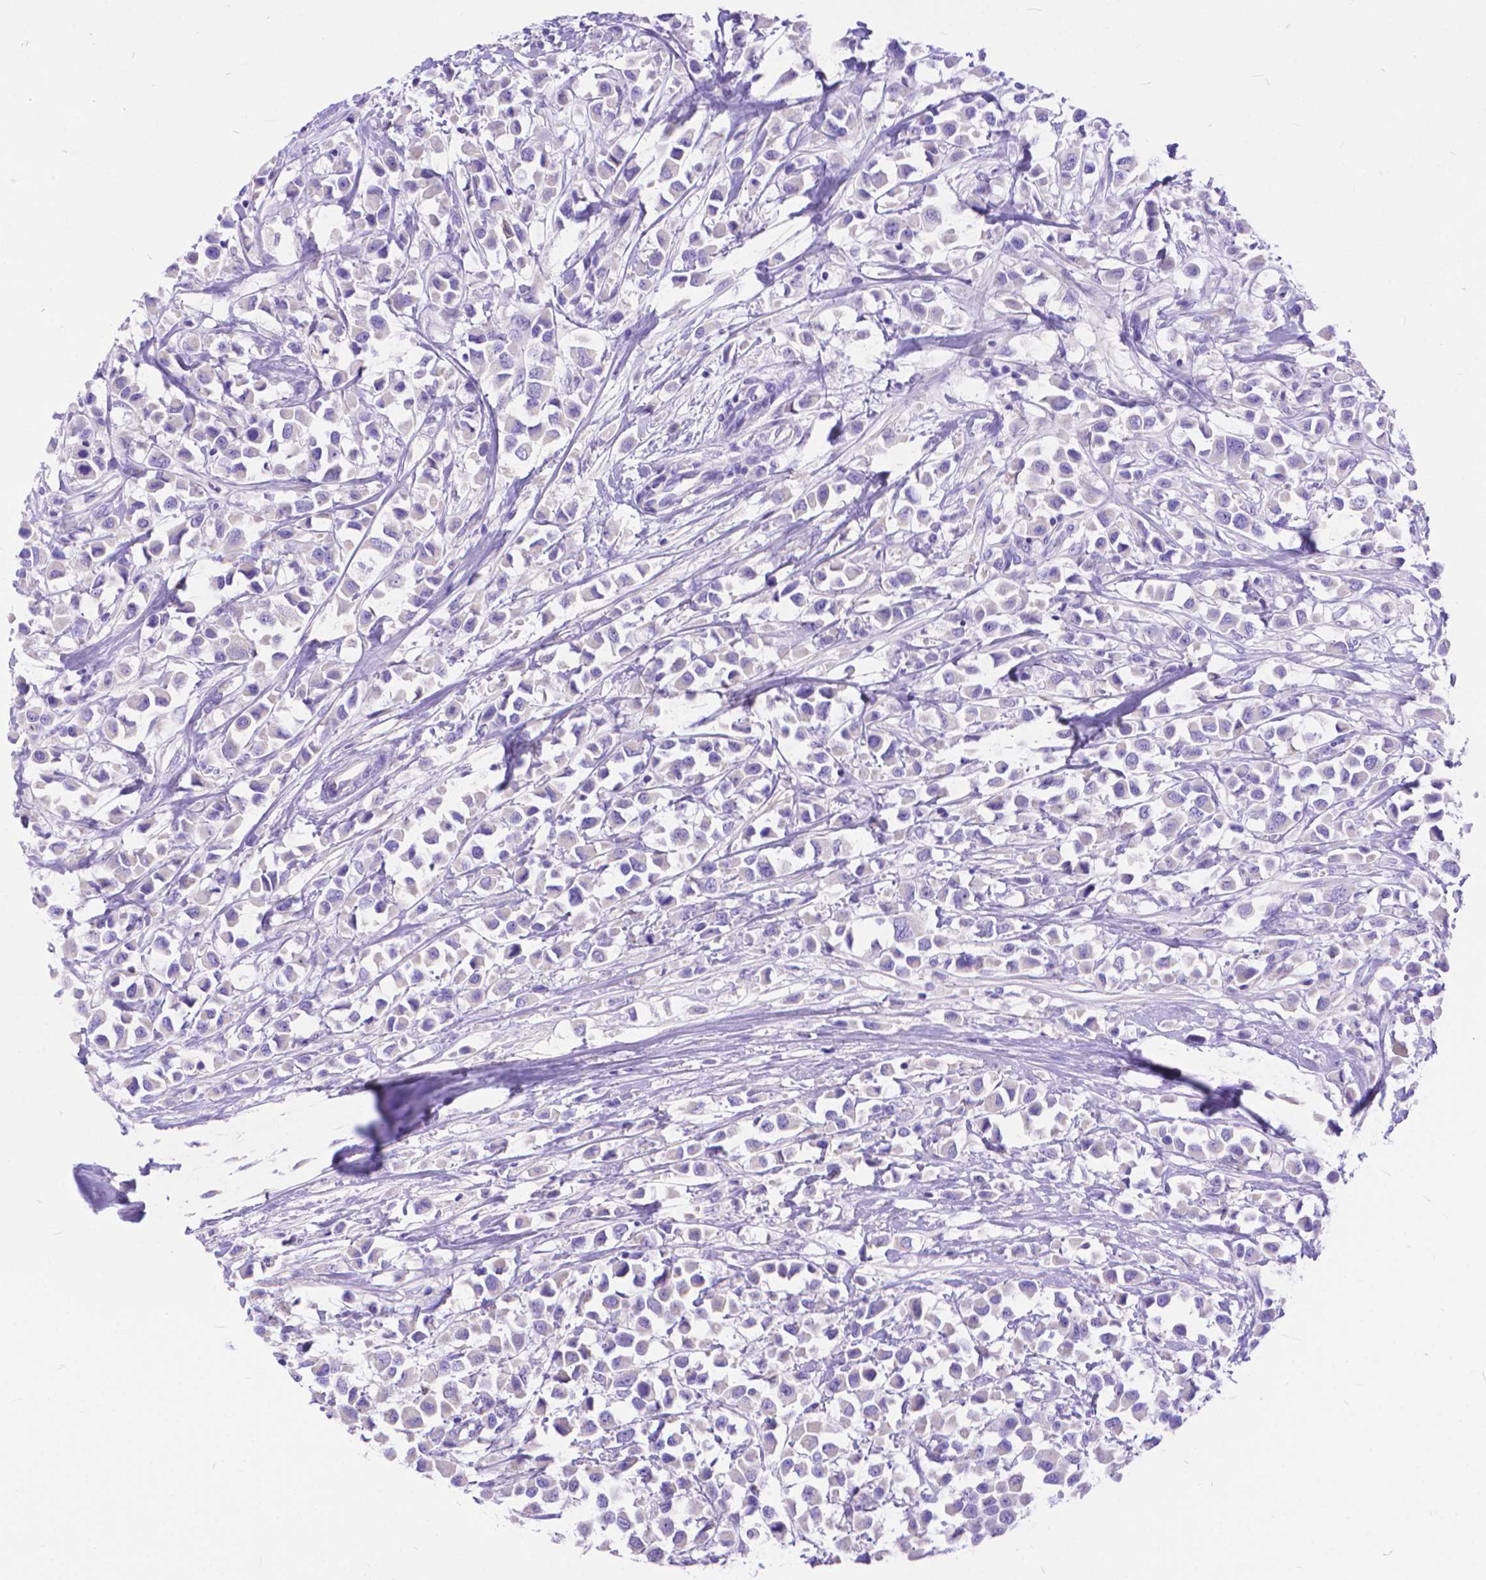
{"staining": {"intensity": "negative", "quantity": "none", "location": "none"}, "tissue": "breast cancer", "cell_type": "Tumor cells", "image_type": "cancer", "snomed": [{"axis": "morphology", "description": "Duct carcinoma"}, {"axis": "topography", "description": "Breast"}], "caption": "High magnification brightfield microscopy of breast cancer stained with DAB (3,3'-diaminobenzidine) (brown) and counterstained with hematoxylin (blue): tumor cells show no significant positivity. (Brightfield microscopy of DAB immunohistochemistry at high magnification).", "gene": "DHRS2", "patient": {"sex": "female", "age": 61}}